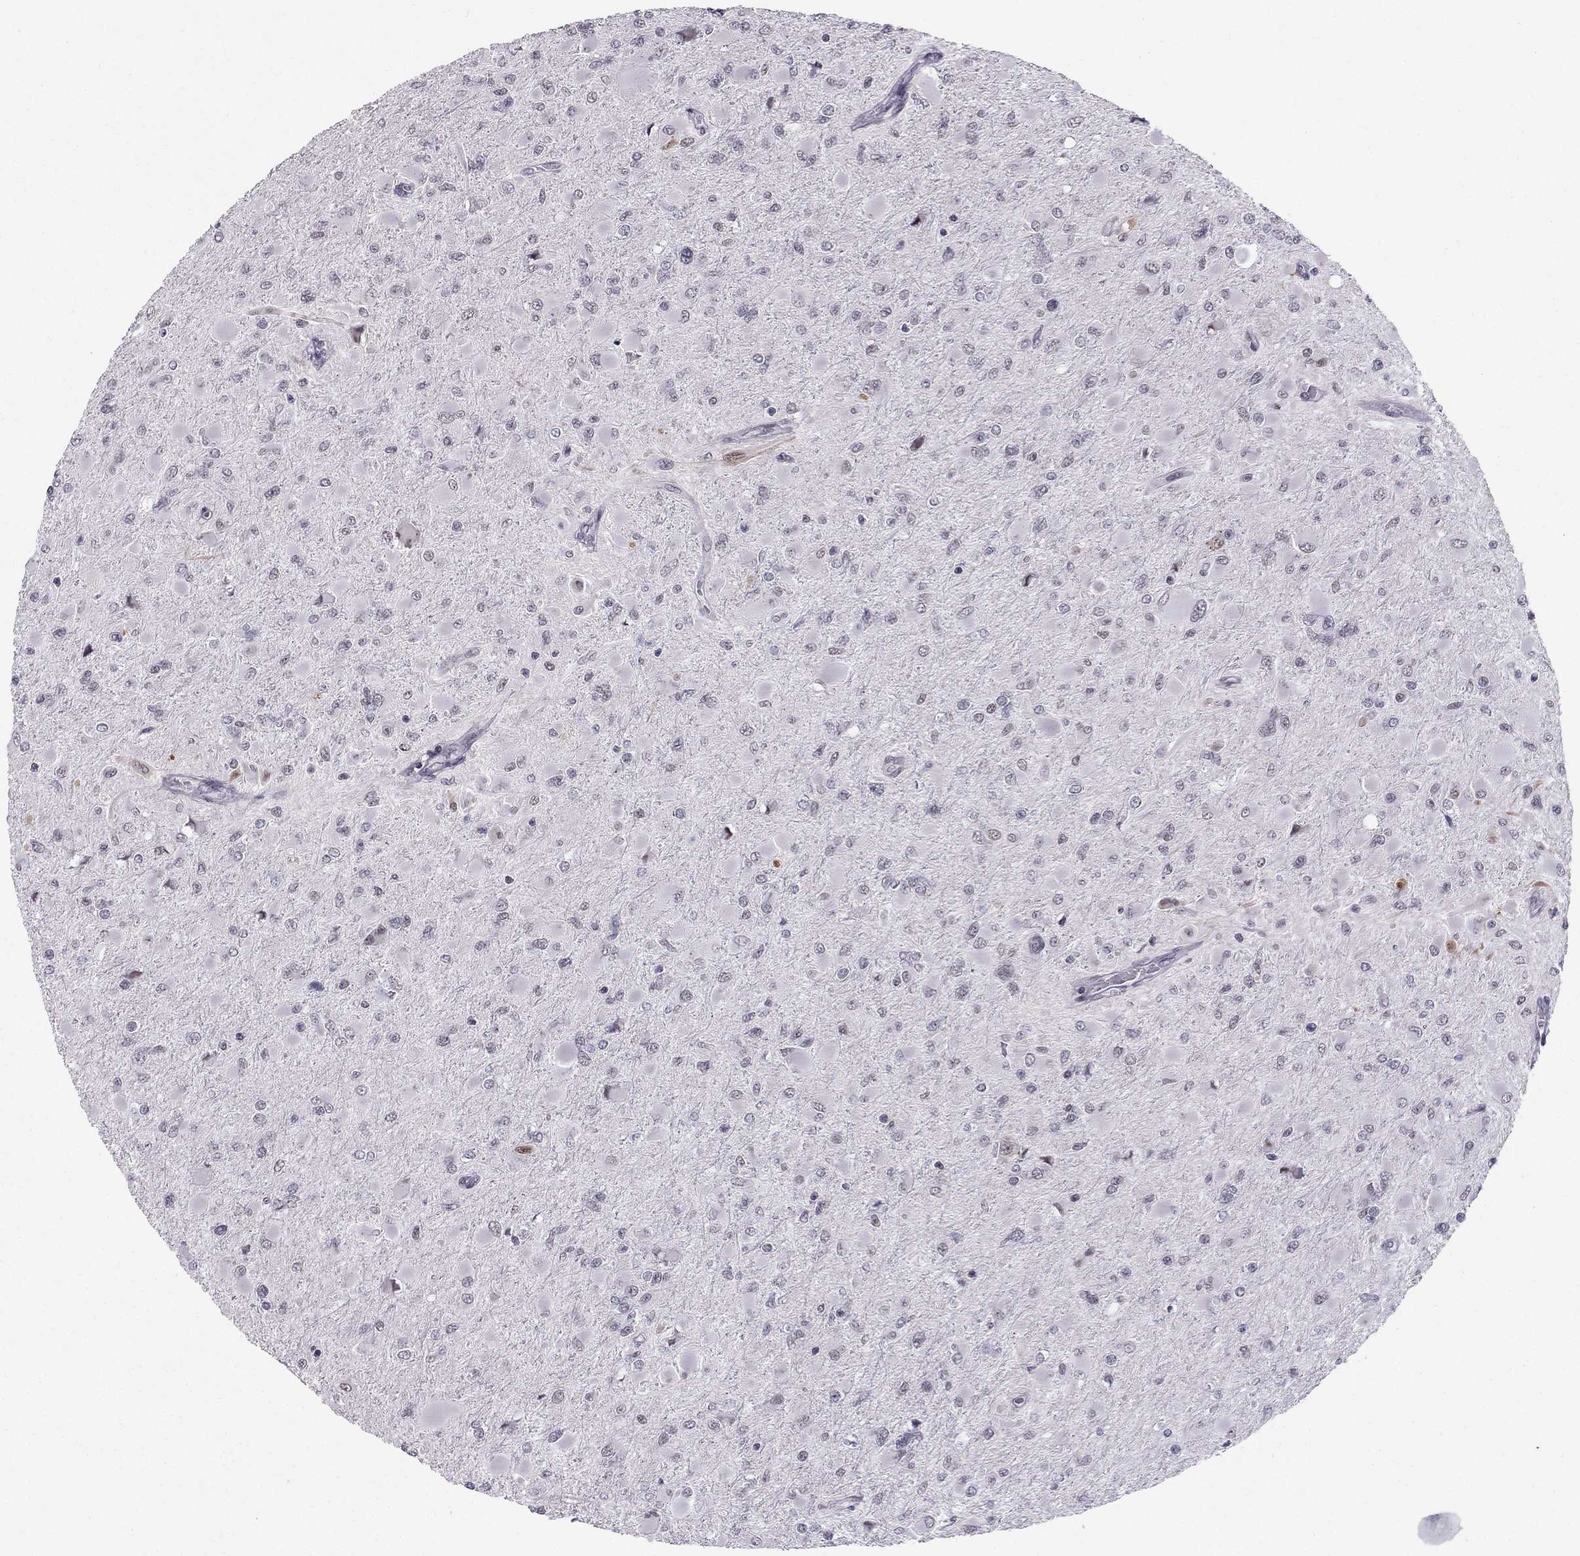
{"staining": {"intensity": "negative", "quantity": "none", "location": "none"}, "tissue": "glioma", "cell_type": "Tumor cells", "image_type": "cancer", "snomed": [{"axis": "morphology", "description": "Glioma, malignant, High grade"}, {"axis": "topography", "description": "Cerebral cortex"}], "caption": "A micrograph of human glioma is negative for staining in tumor cells. The staining was performed using DAB to visualize the protein expression in brown, while the nuclei were stained in blue with hematoxylin (Magnification: 20x).", "gene": "RPRD2", "patient": {"sex": "female", "age": 36}}